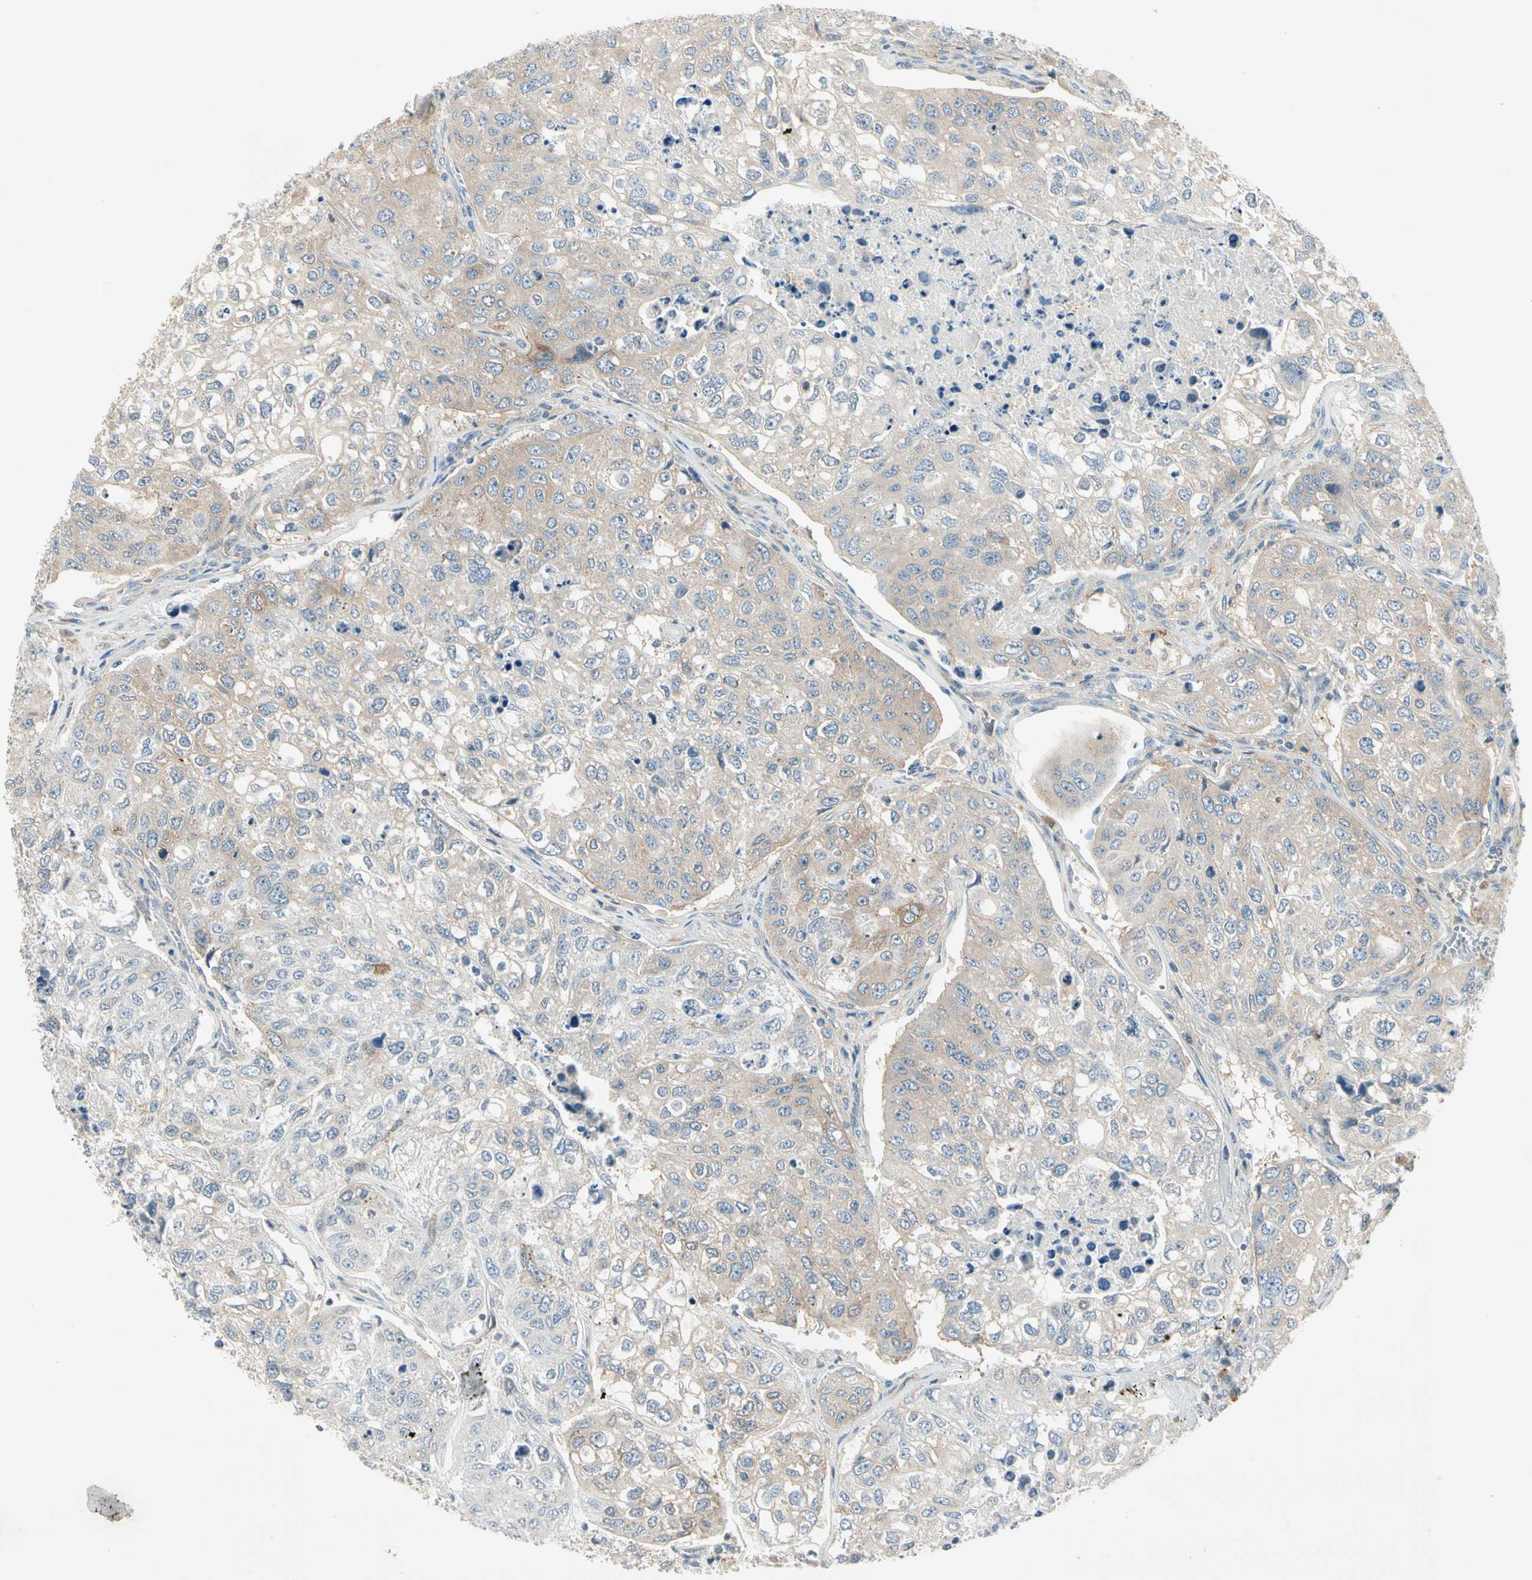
{"staining": {"intensity": "weak", "quantity": "25%-75%", "location": "cytoplasmic/membranous"}, "tissue": "urothelial cancer", "cell_type": "Tumor cells", "image_type": "cancer", "snomed": [{"axis": "morphology", "description": "Urothelial carcinoma, High grade"}, {"axis": "topography", "description": "Lymph node"}, {"axis": "topography", "description": "Urinary bladder"}], "caption": "Immunohistochemistry (IHC) of high-grade urothelial carcinoma exhibits low levels of weak cytoplasmic/membranous positivity in approximately 25%-75% of tumor cells. The staining was performed using DAB to visualize the protein expression in brown, while the nuclei were stained in blue with hematoxylin (Magnification: 20x).", "gene": "IL1R1", "patient": {"sex": "male", "age": 51}}